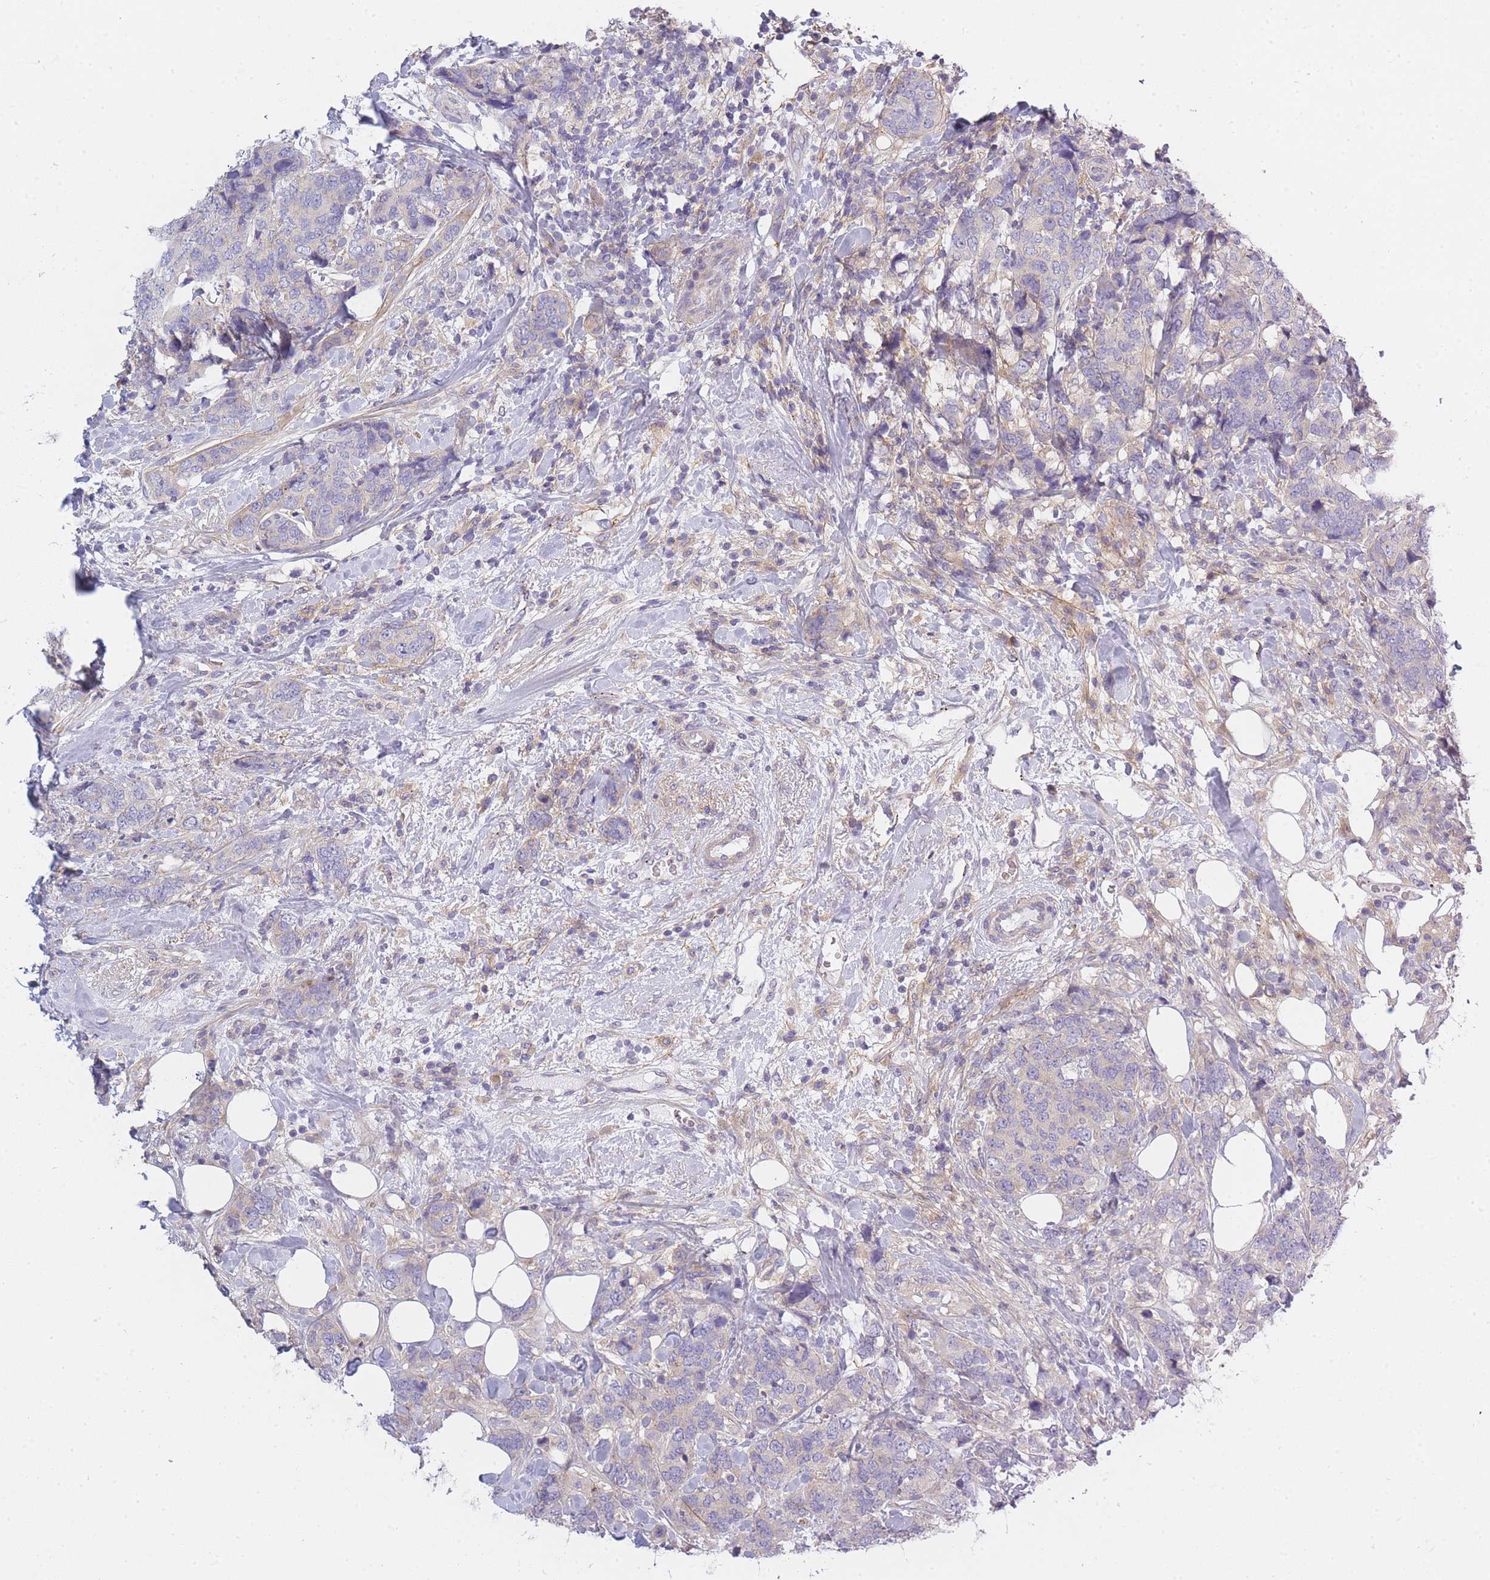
{"staining": {"intensity": "negative", "quantity": "none", "location": "none"}, "tissue": "breast cancer", "cell_type": "Tumor cells", "image_type": "cancer", "snomed": [{"axis": "morphology", "description": "Lobular carcinoma"}, {"axis": "topography", "description": "Breast"}], "caption": "The micrograph shows no staining of tumor cells in breast lobular carcinoma. Brightfield microscopy of immunohistochemistry stained with DAB (brown) and hematoxylin (blue), captured at high magnification.", "gene": "AP3M2", "patient": {"sex": "female", "age": 59}}